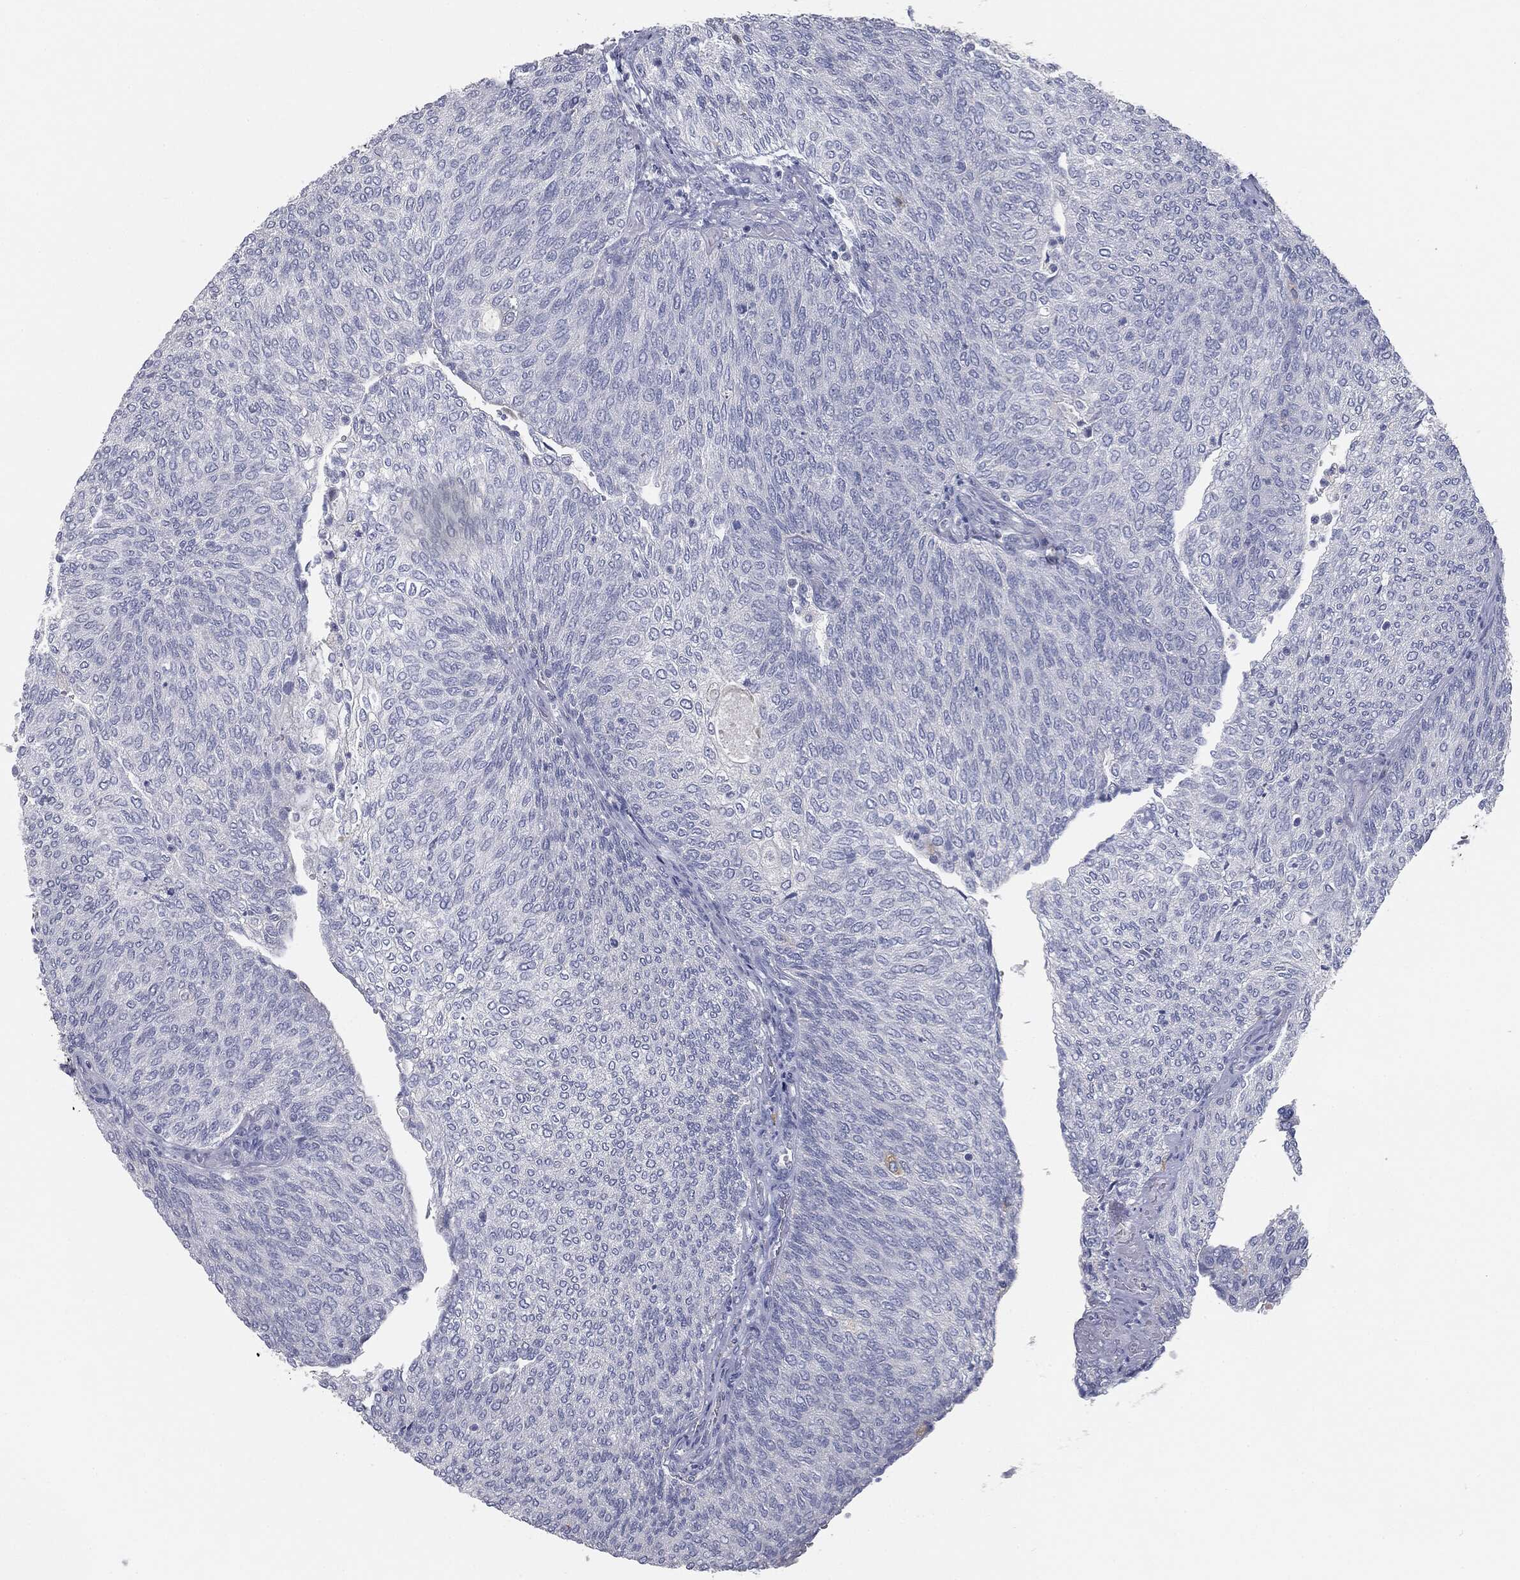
{"staining": {"intensity": "negative", "quantity": "none", "location": "none"}, "tissue": "urothelial cancer", "cell_type": "Tumor cells", "image_type": "cancer", "snomed": [{"axis": "morphology", "description": "Urothelial carcinoma, High grade"}, {"axis": "topography", "description": "Urinary bladder"}], "caption": "Tumor cells show no significant protein expression in urothelial cancer. (DAB (3,3'-diaminobenzidine) IHC, high magnification).", "gene": "CAV3", "patient": {"sex": "female", "age": 79}}